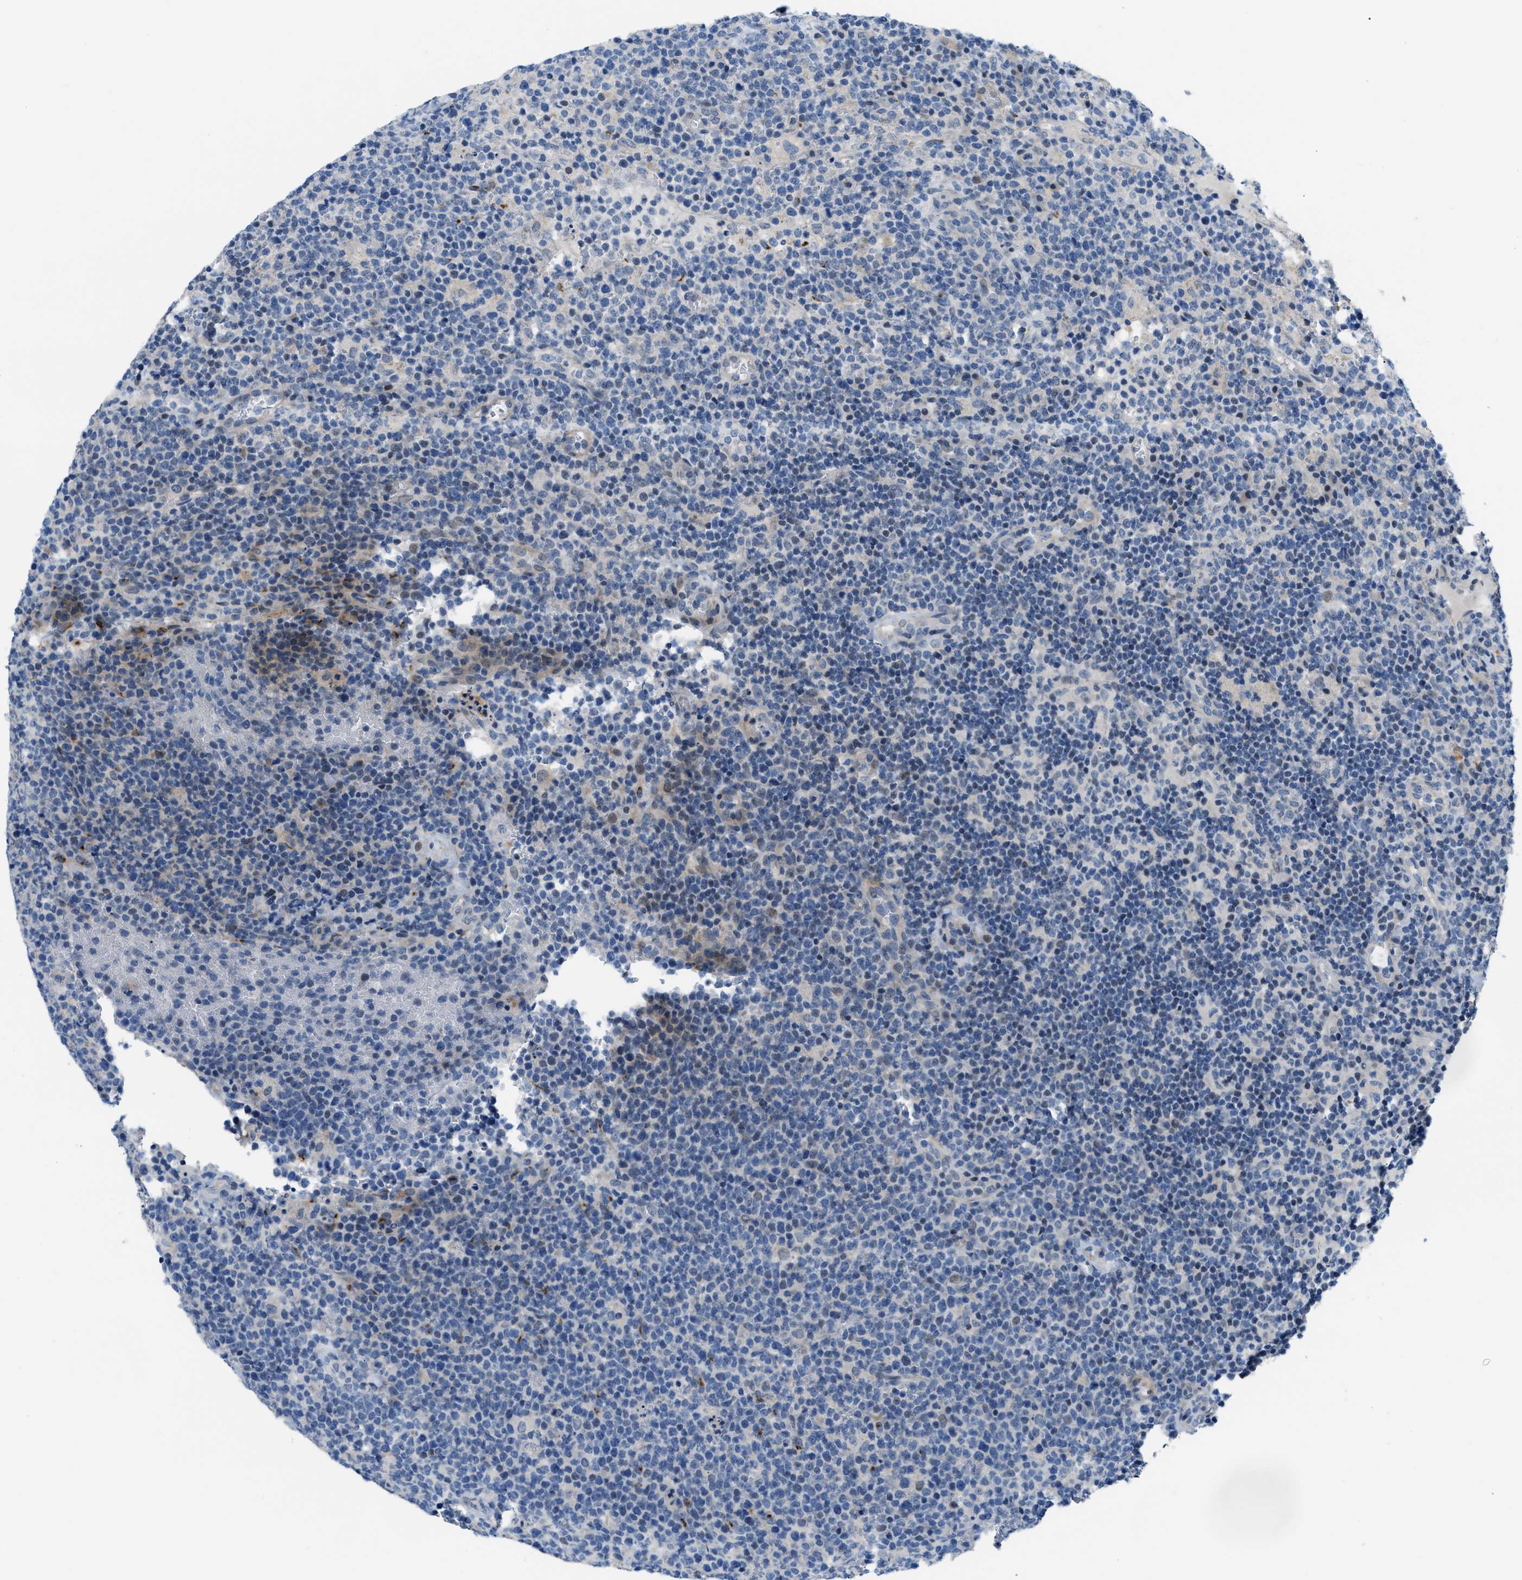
{"staining": {"intensity": "weak", "quantity": "<25%", "location": "nuclear"}, "tissue": "lymphoma", "cell_type": "Tumor cells", "image_type": "cancer", "snomed": [{"axis": "morphology", "description": "Malignant lymphoma, non-Hodgkin's type, High grade"}, {"axis": "topography", "description": "Lymph node"}], "caption": "IHC micrograph of lymphoma stained for a protein (brown), which displays no positivity in tumor cells.", "gene": "FDCSP", "patient": {"sex": "male", "age": 61}}